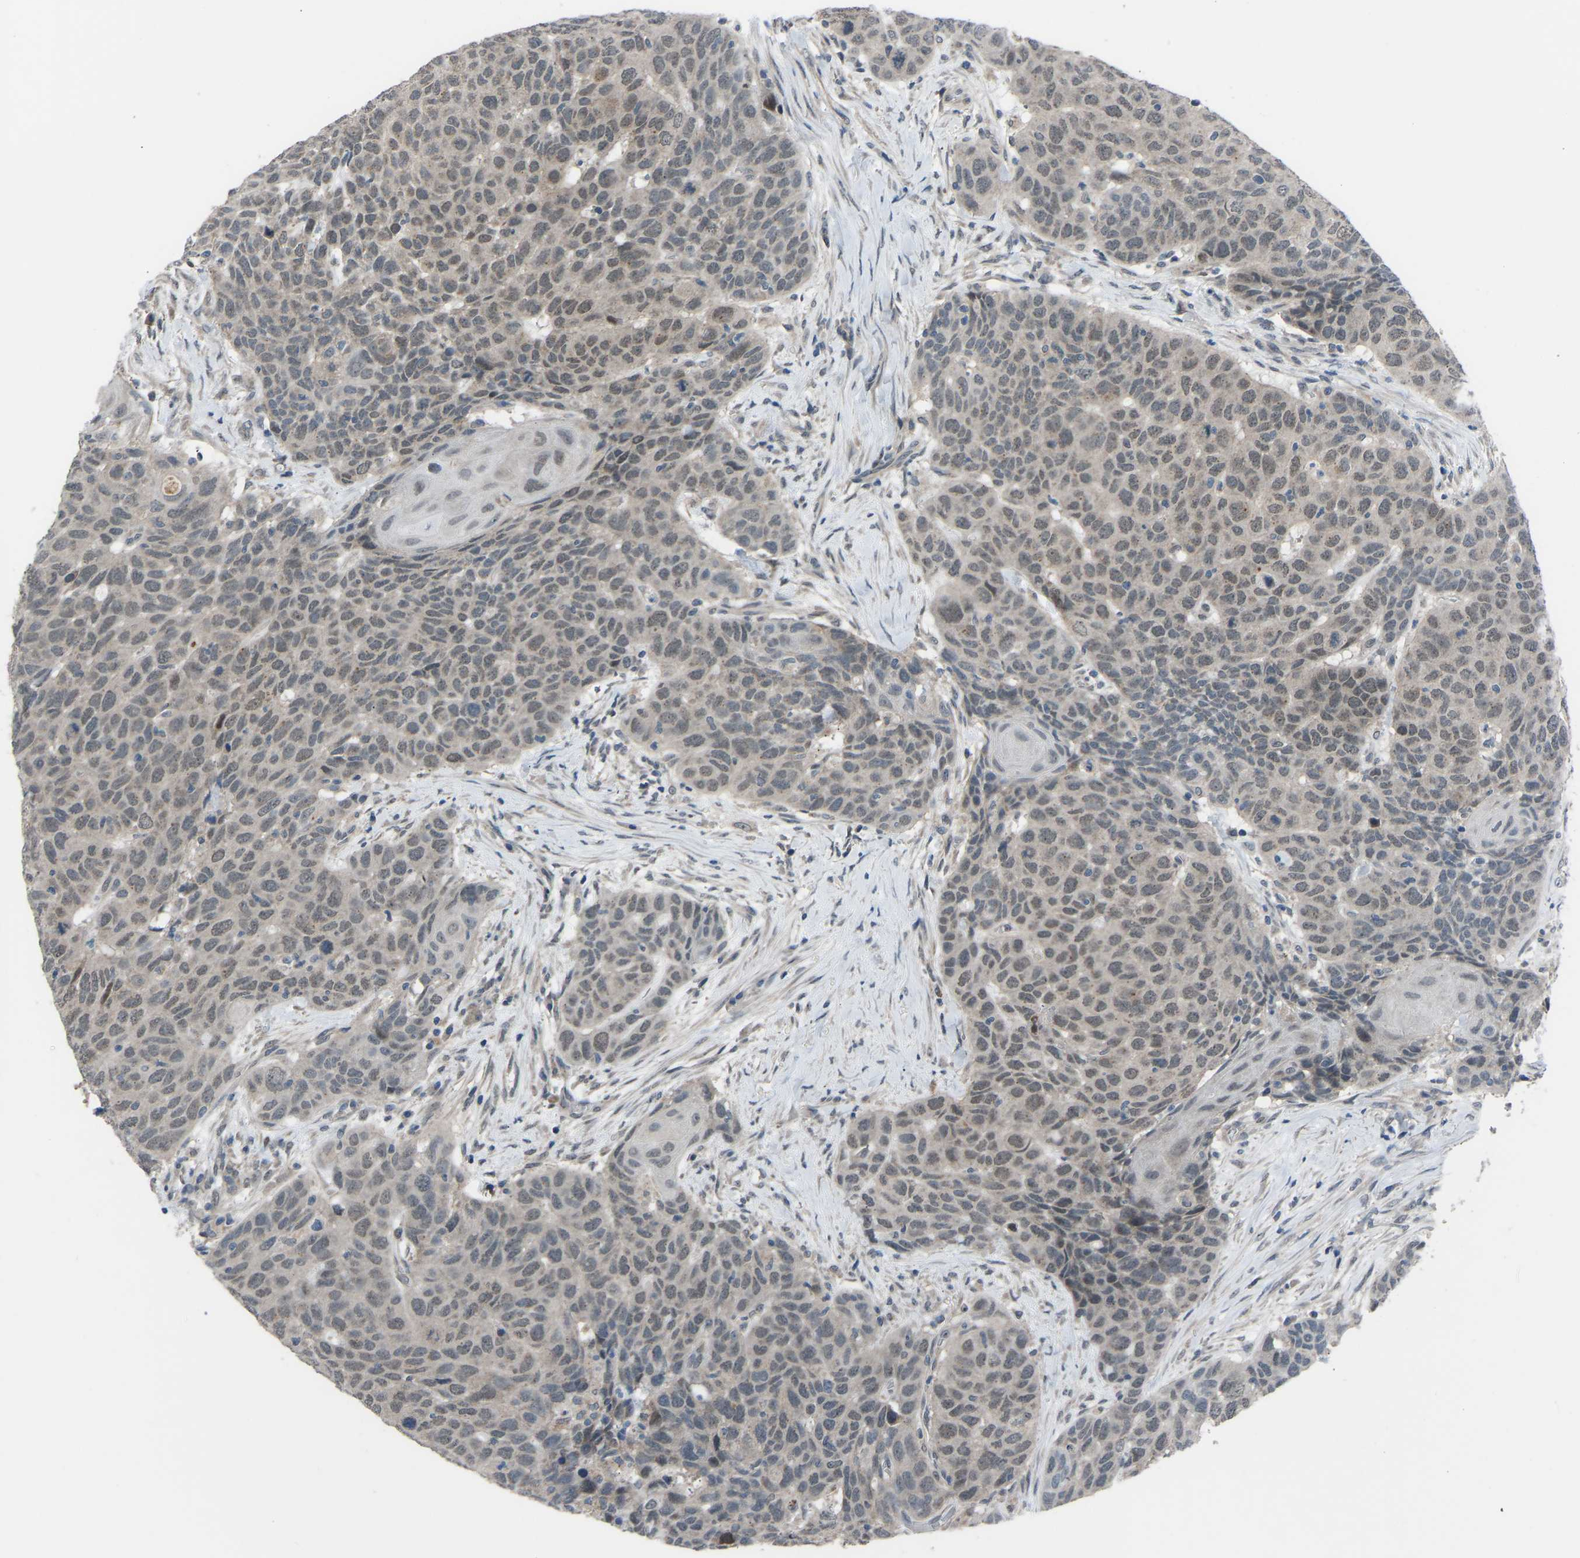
{"staining": {"intensity": "weak", "quantity": "25%-75%", "location": "nuclear"}, "tissue": "head and neck cancer", "cell_type": "Tumor cells", "image_type": "cancer", "snomed": [{"axis": "morphology", "description": "Squamous cell carcinoma, NOS"}, {"axis": "topography", "description": "Head-Neck"}], "caption": "Immunohistochemical staining of human head and neck squamous cell carcinoma demonstrates low levels of weak nuclear staining in about 25%-75% of tumor cells. Using DAB (brown) and hematoxylin (blue) stains, captured at high magnification using brightfield microscopy.", "gene": "CDK2AP1", "patient": {"sex": "male", "age": 66}}